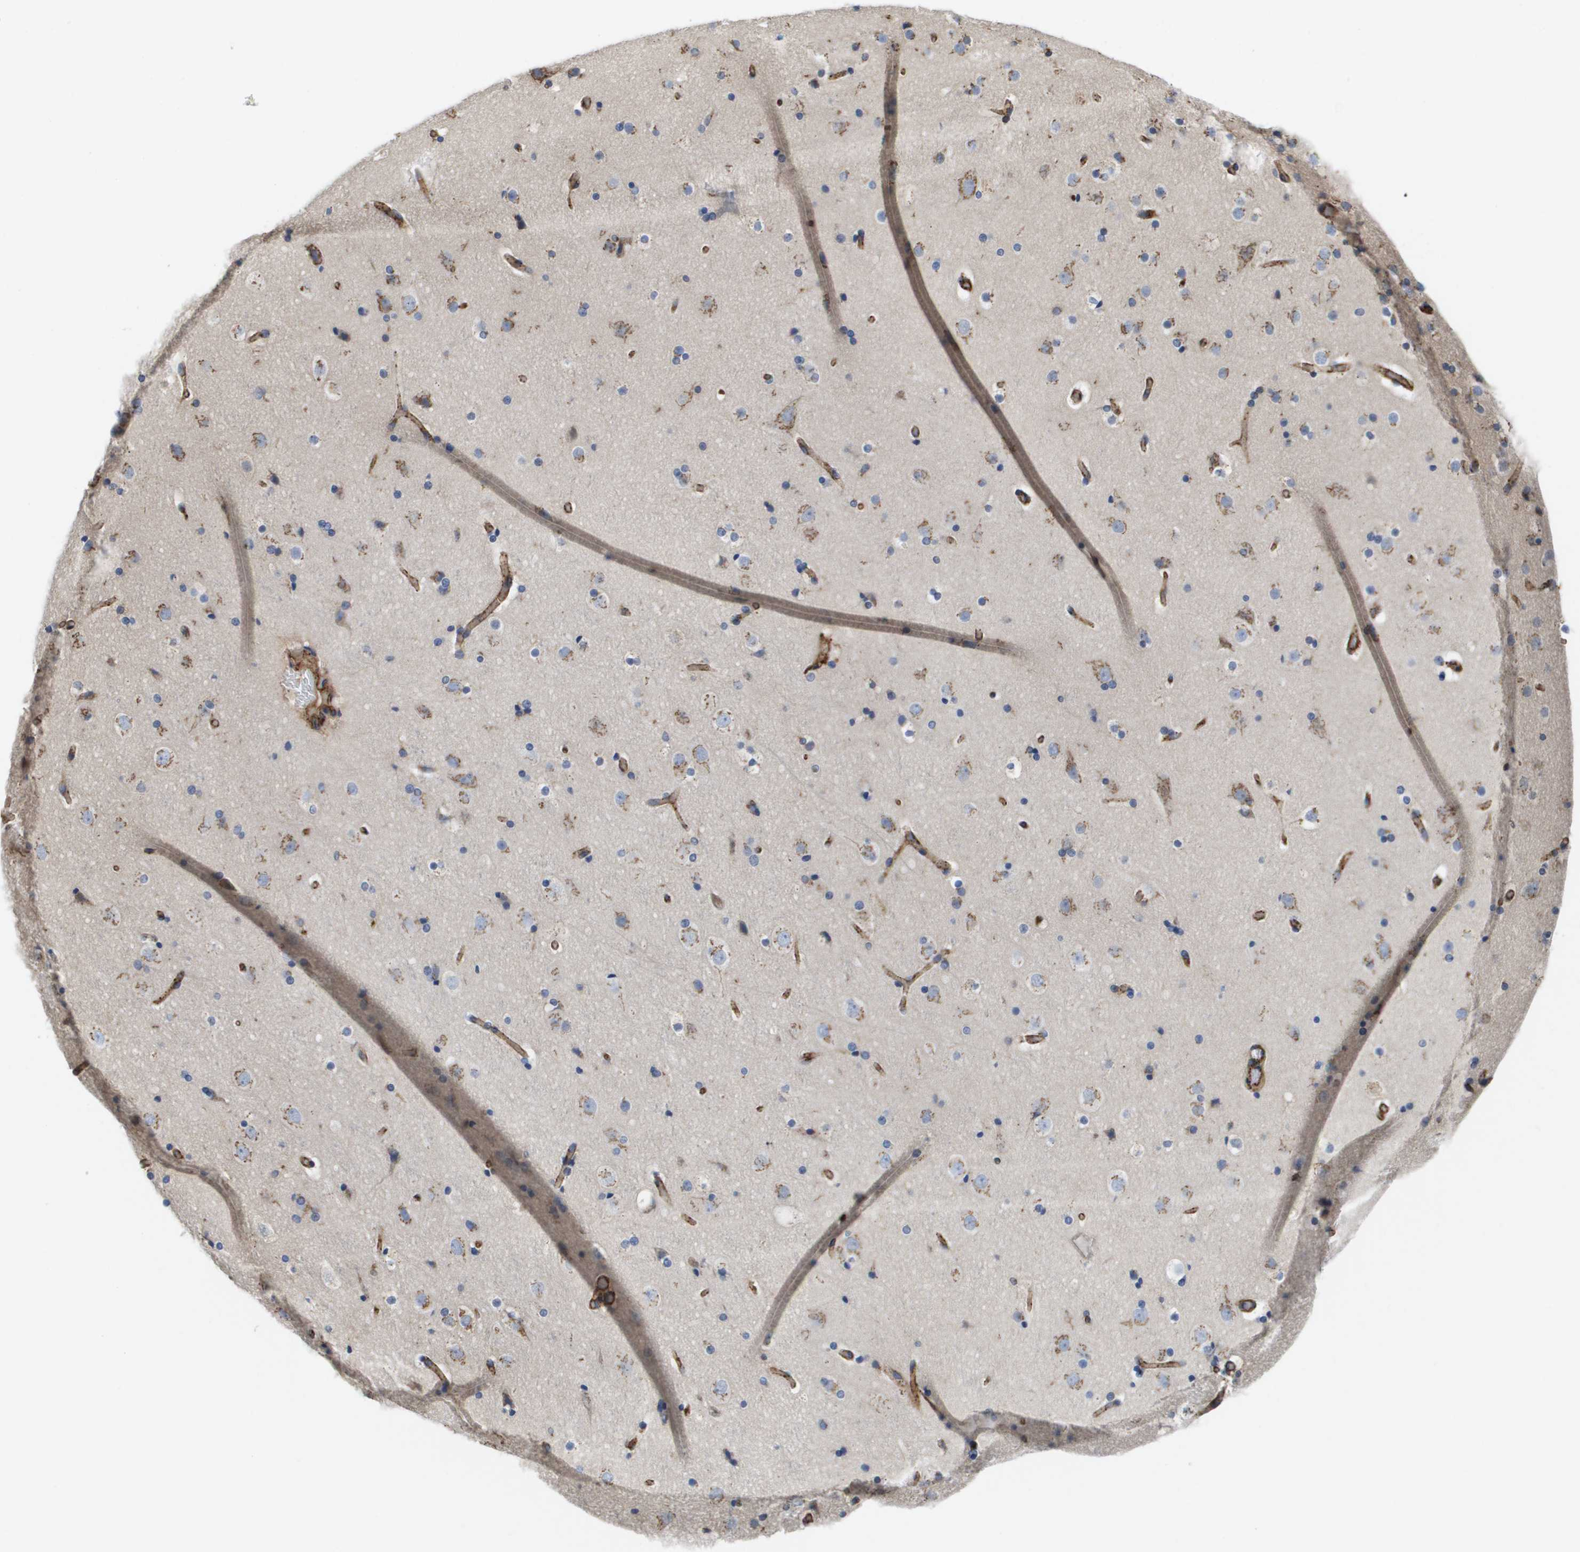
{"staining": {"intensity": "moderate", "quantity": ">75%", "location": "cytoplasmic/membranous"}, "tissue": "cerebral cortex", "cell_type": "Endothelial cells", "image_type": "normal", "snomed": [{"axis": "morphology", "description": "Normal tissue, NOS"}, {"axis": "topography", "description": "Cerebral cortex"}], "caption": "A brown stain highlights moderate cytoplasmic/membranous positivity of a protein in endothelial cells of unremarkable cerebral cortex. The protein is stained brown, and the nuclei are stained in blue (DAB IHC with brightfield microscopy, high magnification).", "gene": "BST2", "patient": {"sex": "male", "age": 57}}